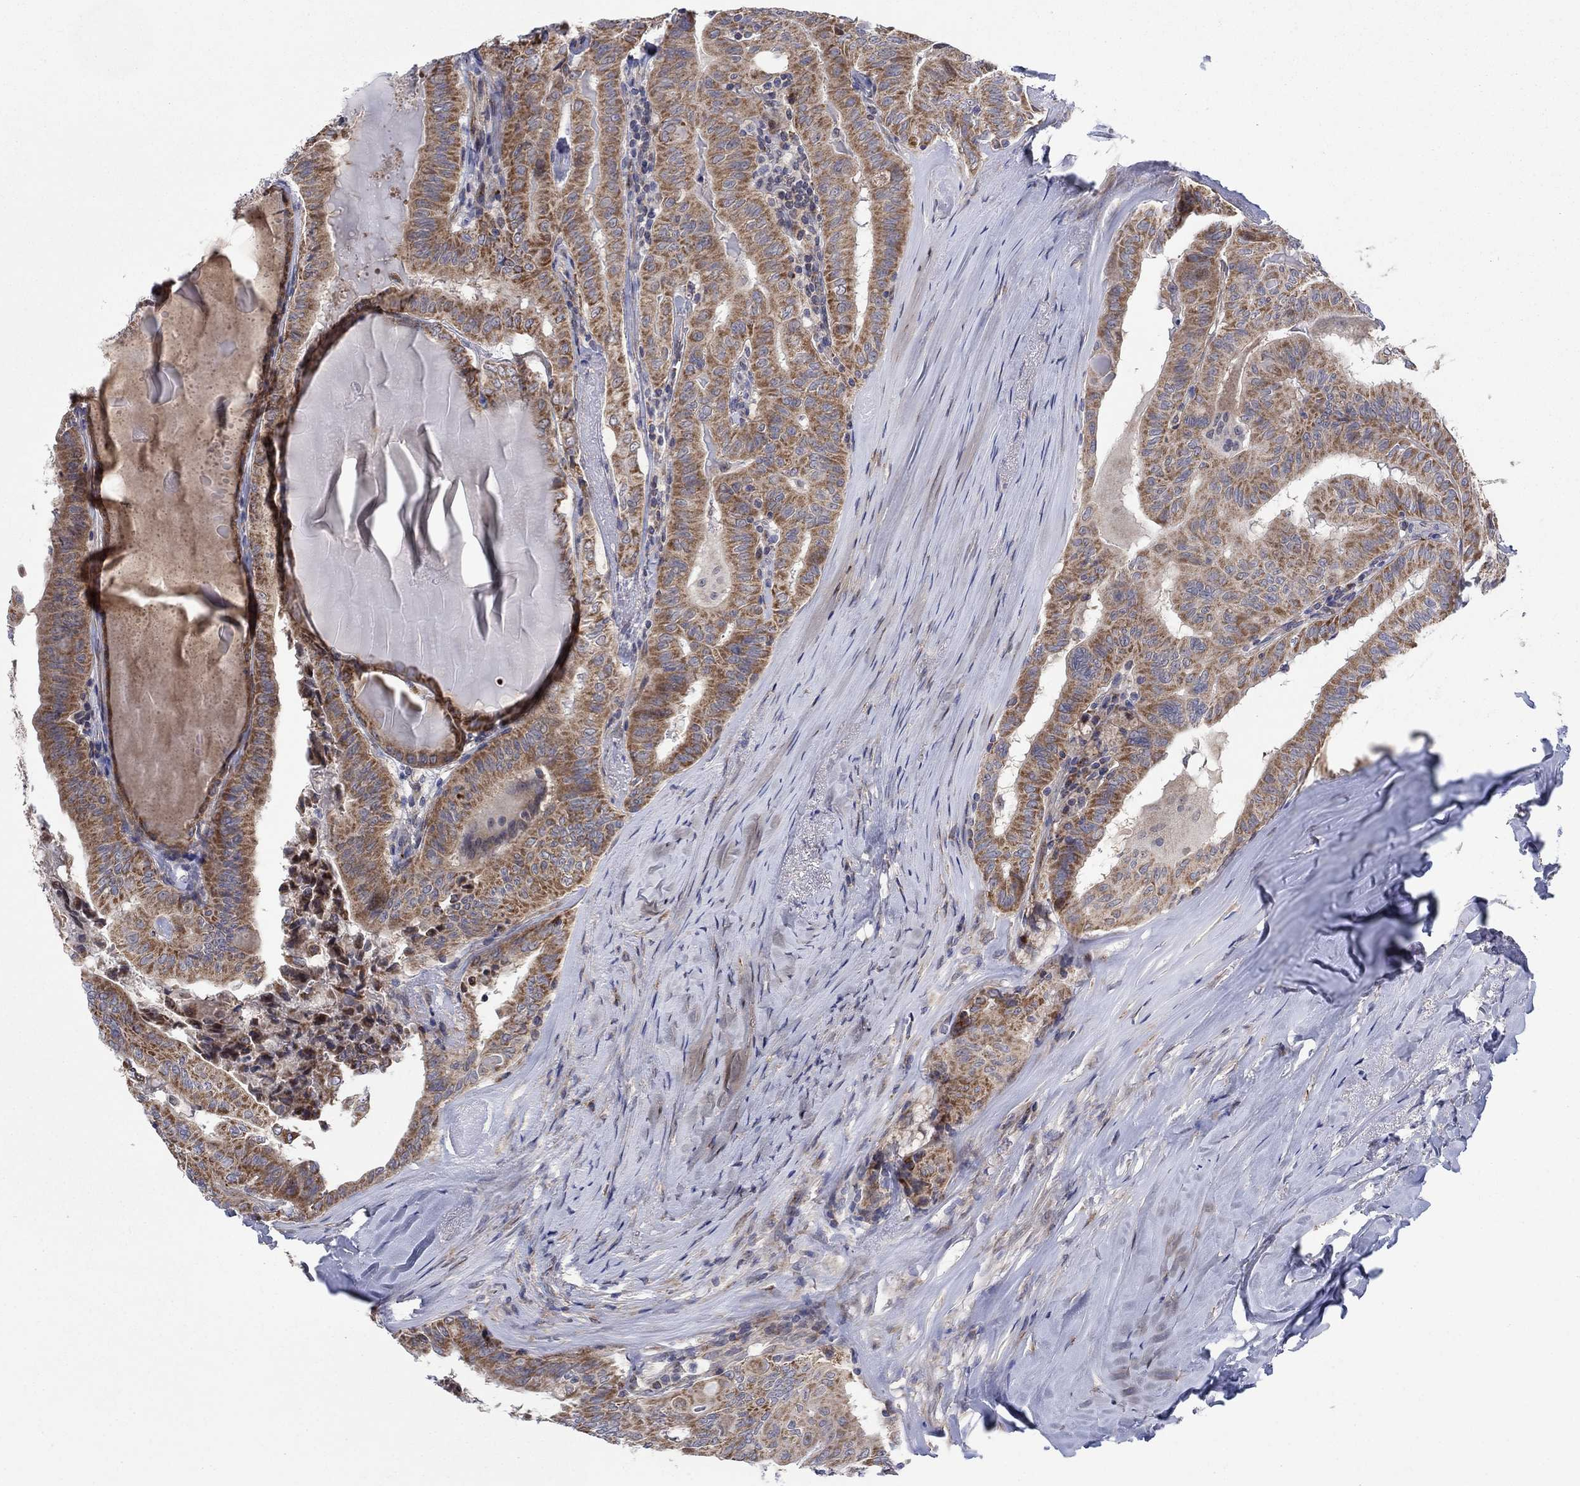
{"staining": {"intensity": "moderate", "quantity": ">75%", "location": "cytoplasmic/membranous"}, "tissue": "thyroid cancer", "cell_type": "Tumor cells", "image_type": "cancer", "snomed": [{"axis": "morphology", "description": "Papillary adenocarcinoma, NOS"}, {"axis": "topography", "description": "Thyroid gland"}], "caption": "Brown immunohistochemical staining in human papillary adenocarcinoma (thyroid) reveals moderate cytoplasmic/membranous staining in approximately >75% of tumor cells. (Stains: DAB (3,3'-diaminobenzidine) in brown, nuclei in blue, Microscopy: brightfield microscopy at high magnification).", "gene": "SLC35F2", "patient": {"sex": "female", "age": 68}}